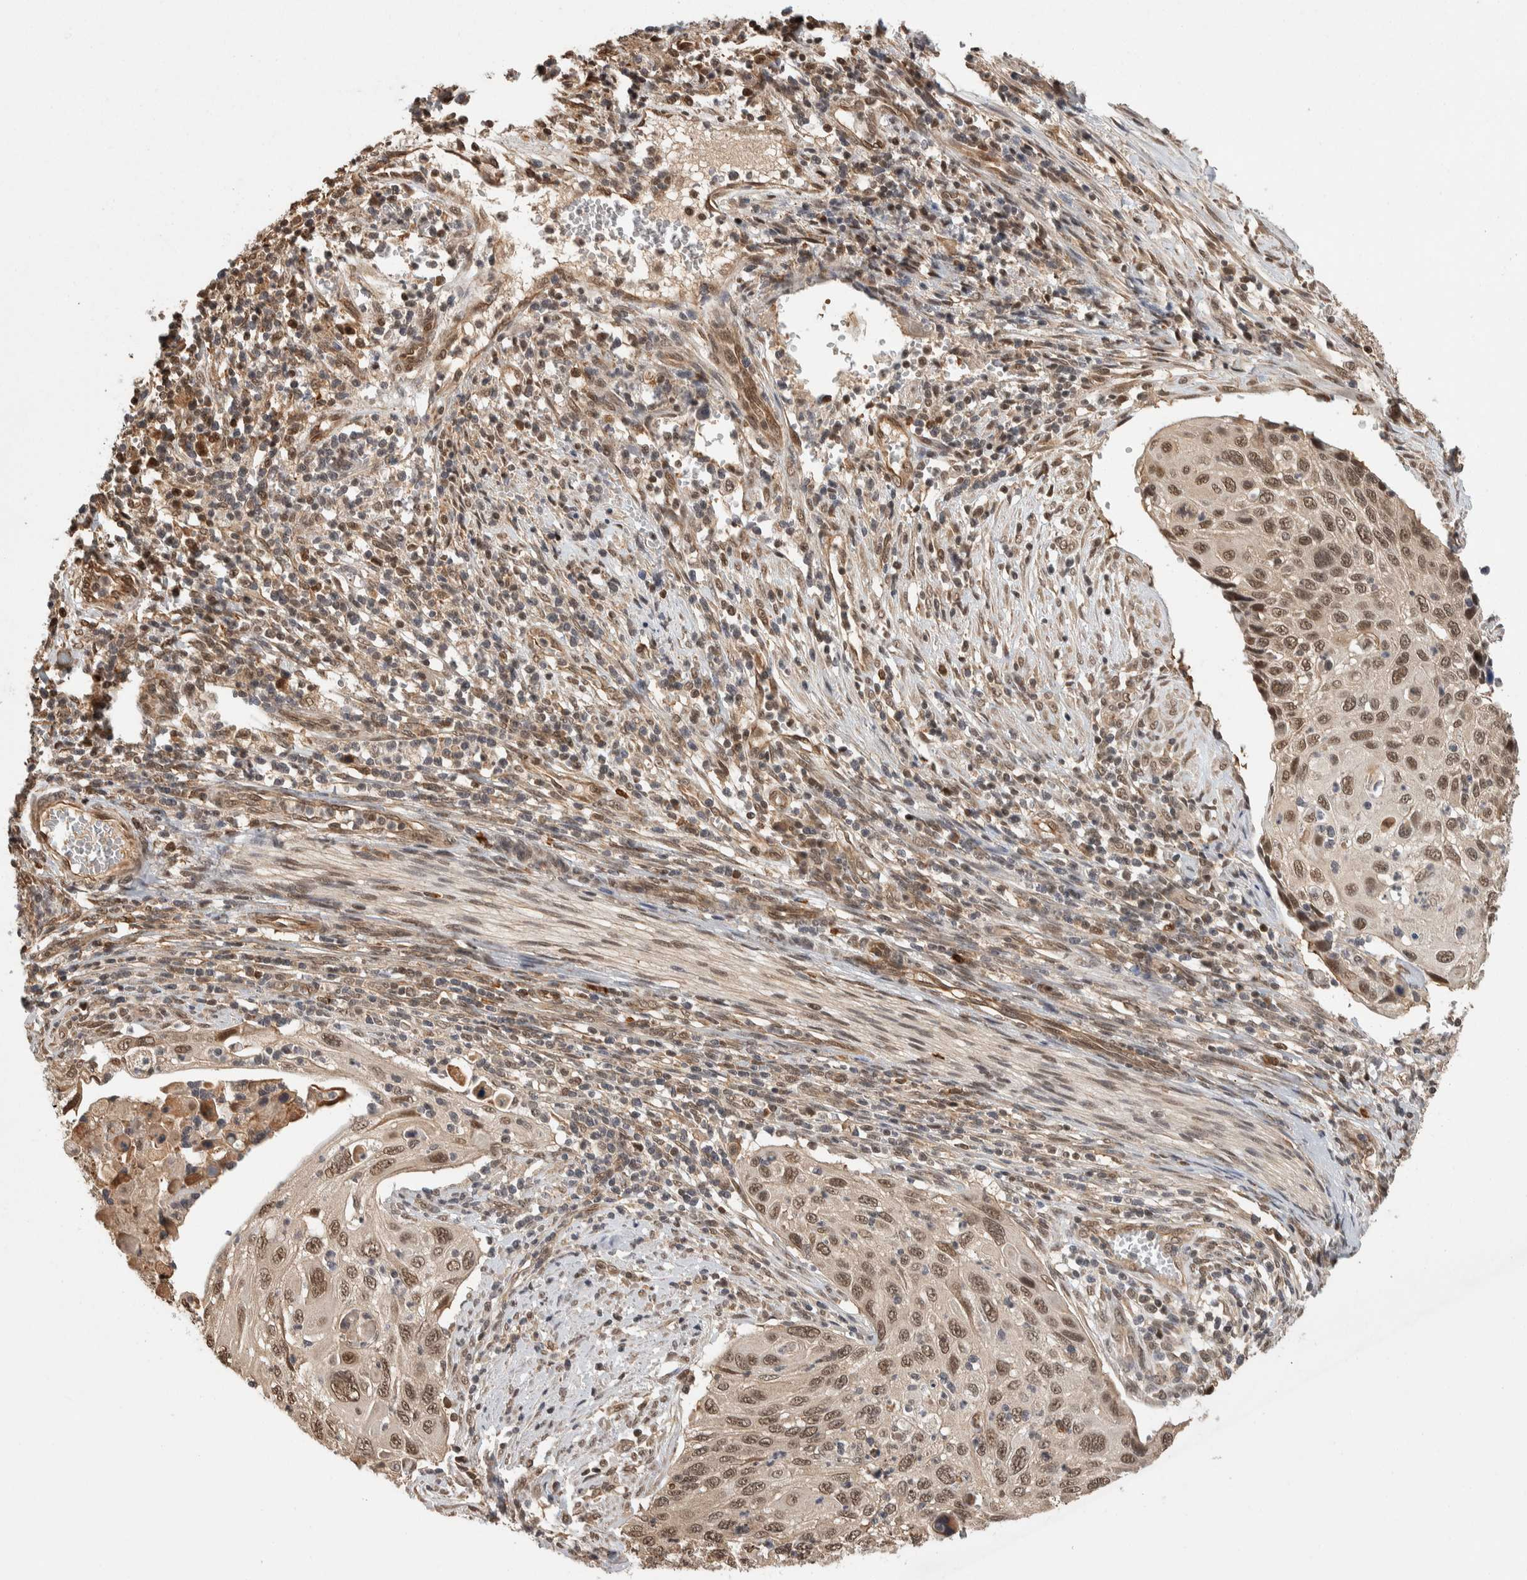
{"staining": {"intensity": "moderate", "quantity": ">75%", "location": "nuclear"}, "tissue": "cervical cancer", "cell_type": "Tumor cells", "image_type": "cancer", "snomed": [{"axis": "morphology", "description": "Squamous cell carcinoma, NOS"}, {"axis": "topography", "description": "Cervix"}], "caption": "An image showing moderate nuclear staining in approximately >75% of tumor cells in cervical squamous cell carcinoma, as visualized by brown immunohistochemical staining.", "gene": "ZNF592", "patient": {"sex": "female", "age": 70}}